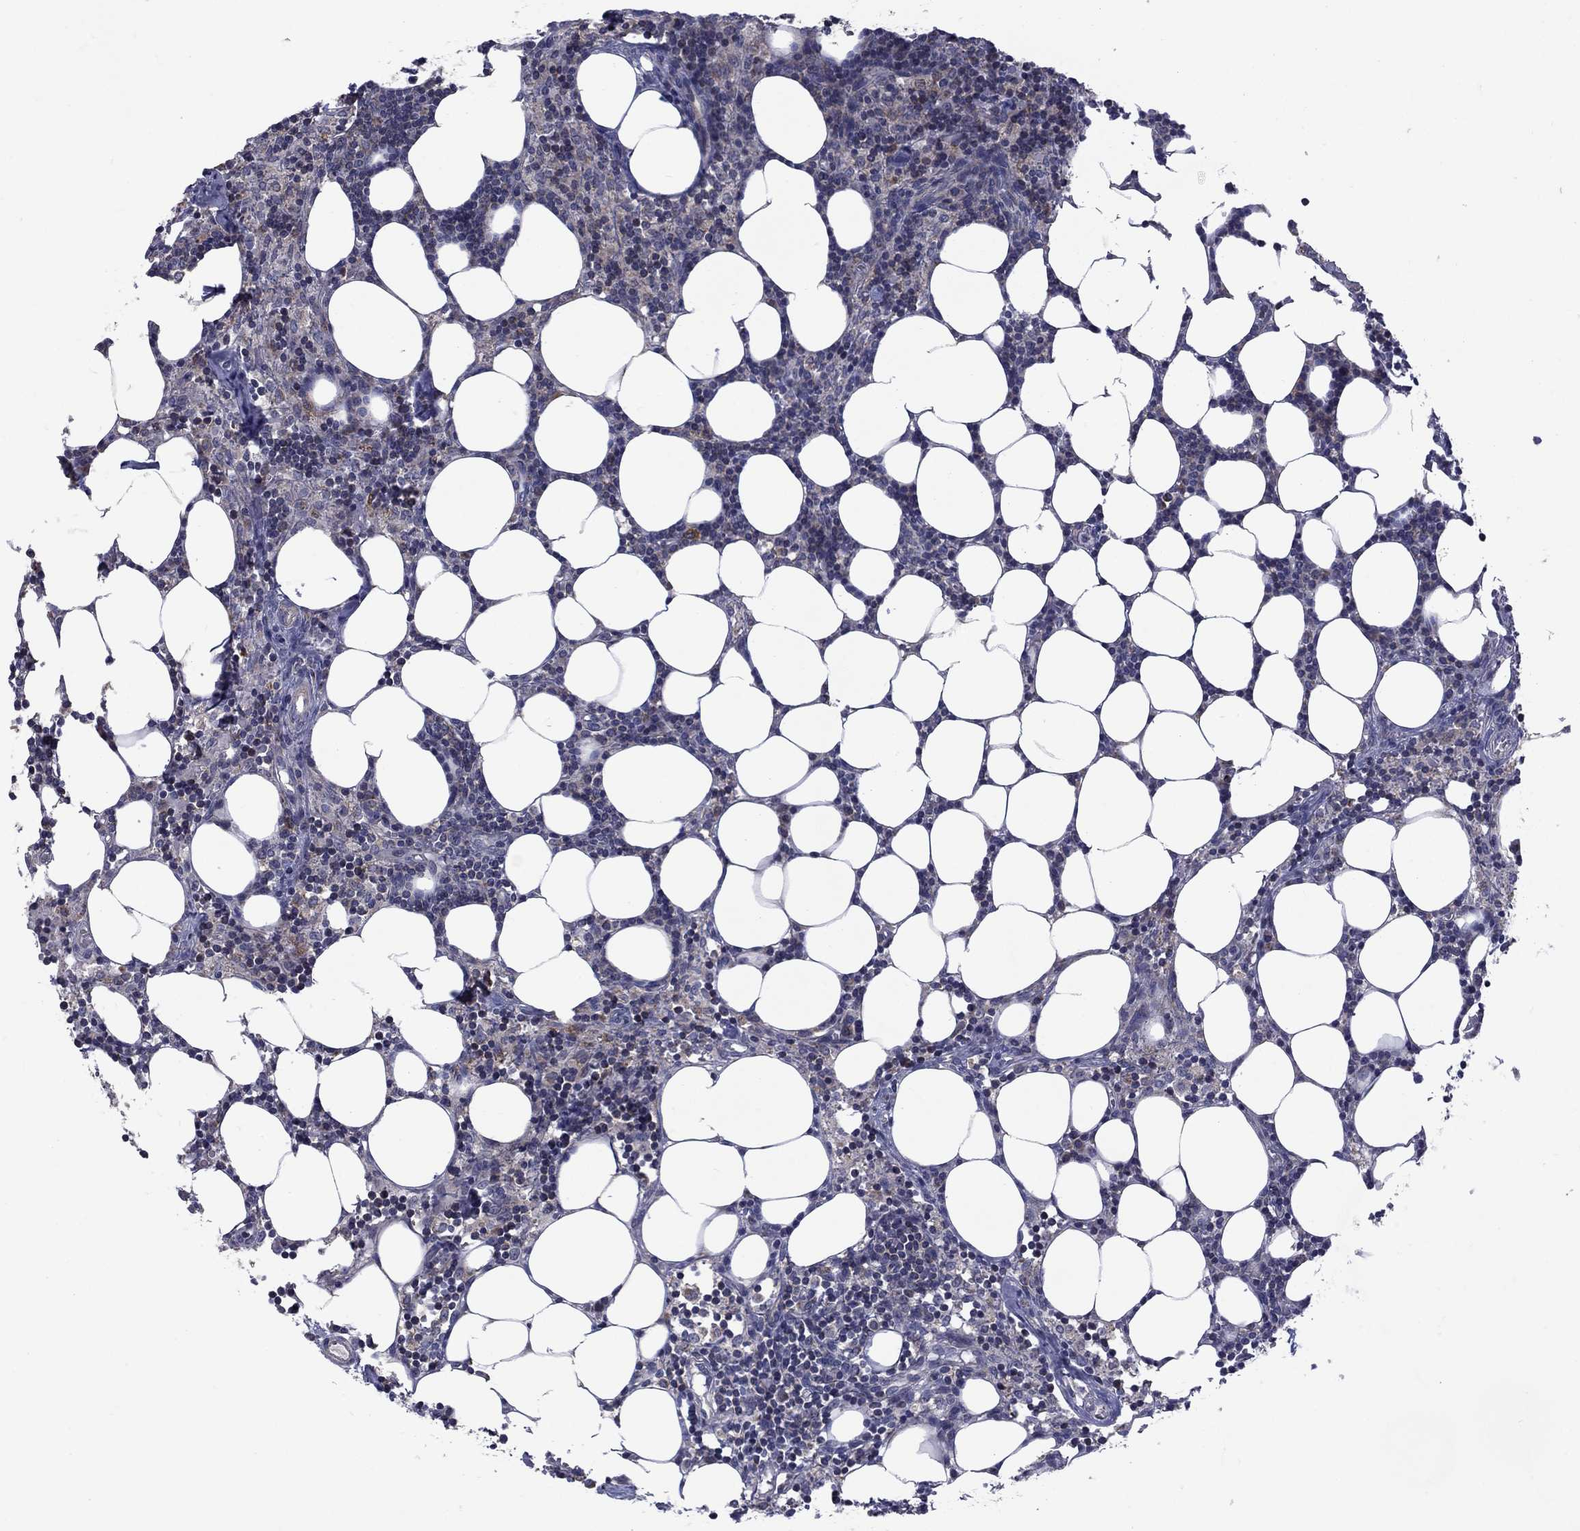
{"staining": {"intensity": "negative", "quantity": "none", "location": "none"}, "tissue": "lymph node", "cell_type": "Germinal center cells", "image_type": "normal", "snomed": [{"axis": "morphology", "description": "Normal tissue, NOS"}, {"axis": "topography", "description": "Lymph node"}], "caption": "Germinal center cells show no significant protein staining in unremarkable lymph node.", "gene": "DOP1B", "patient": {"sex": "female", "age": 52}}